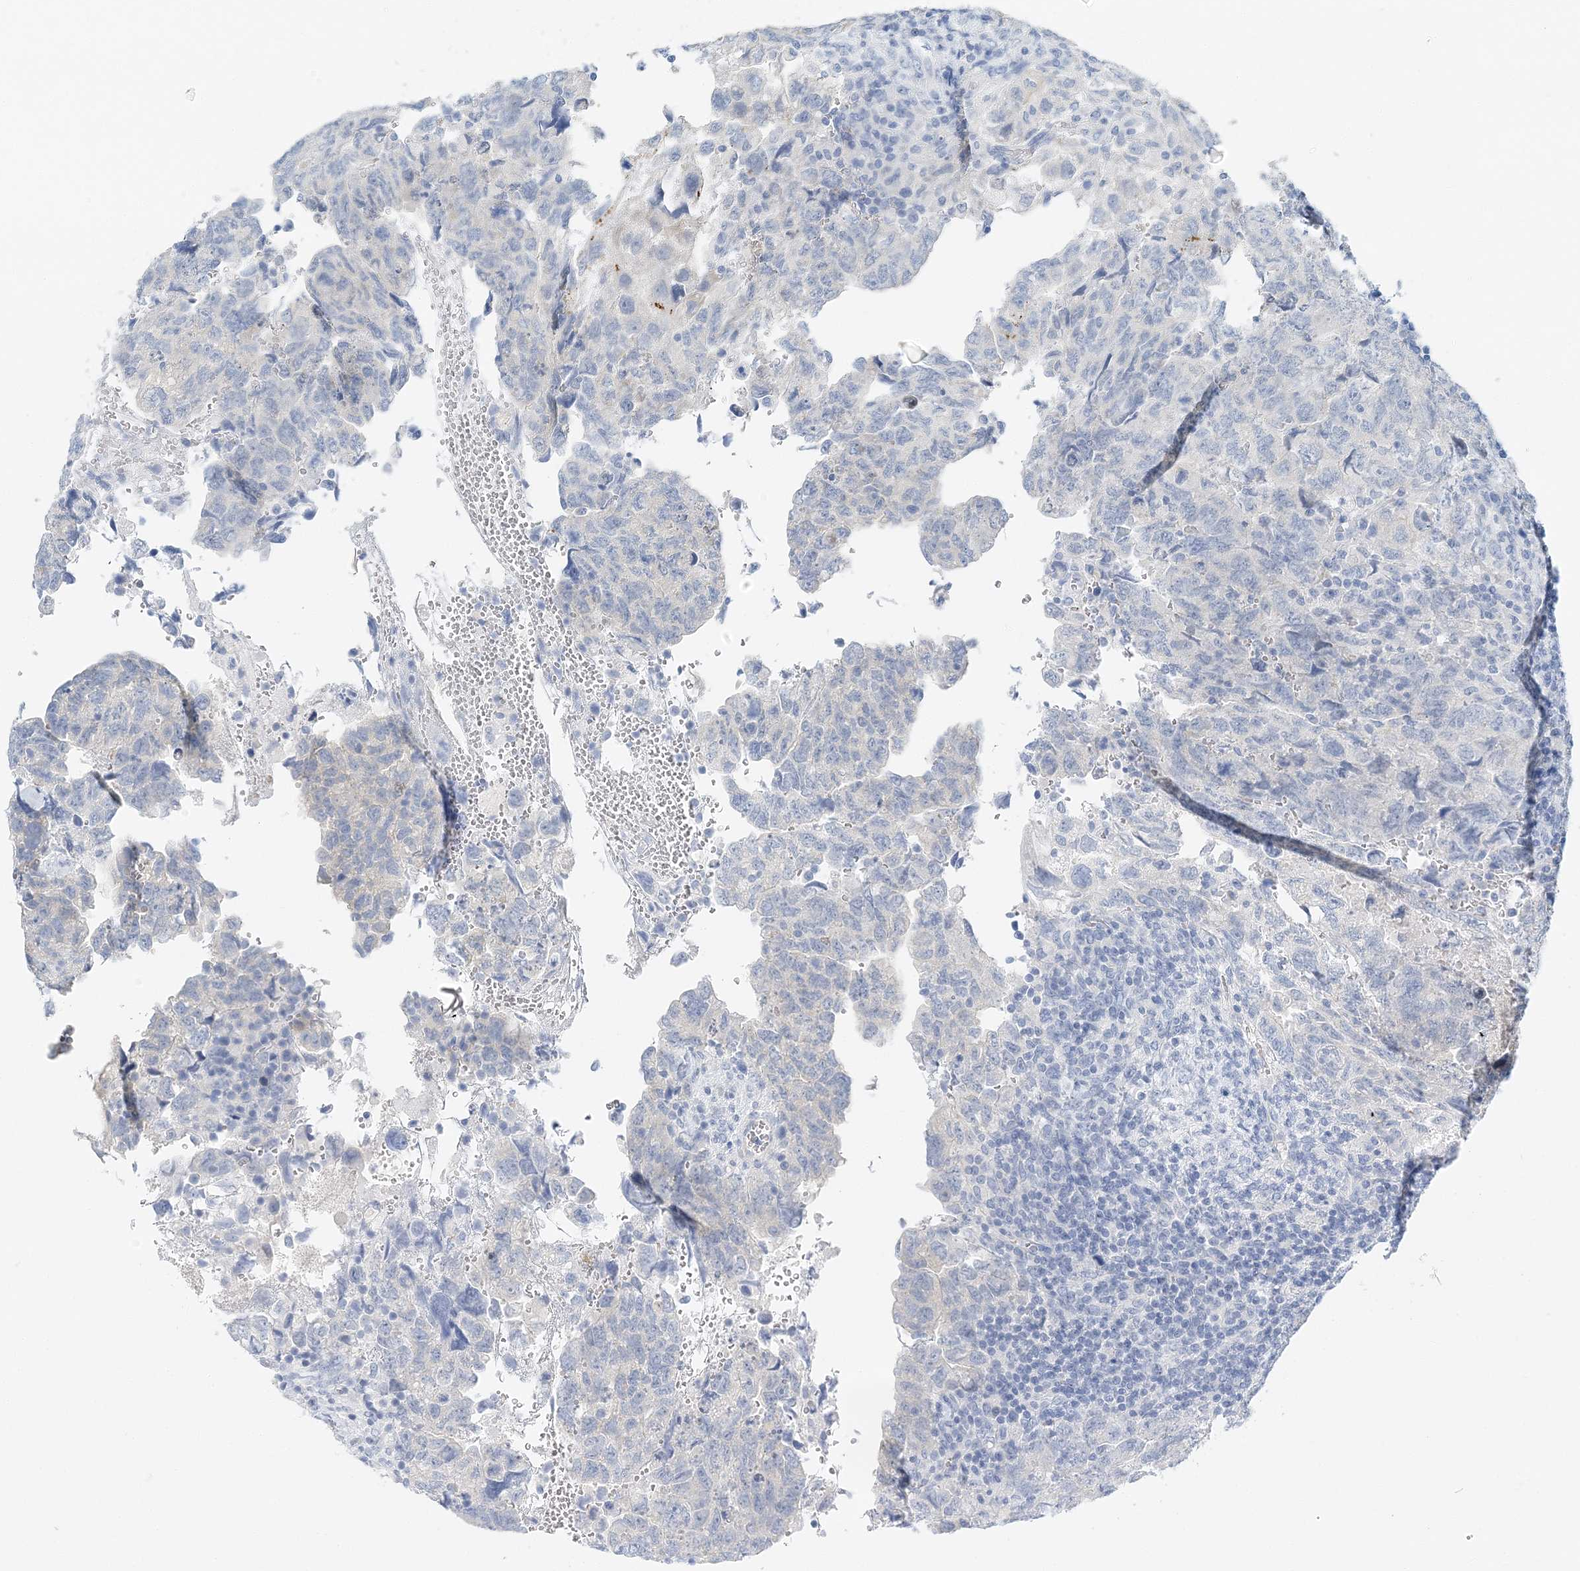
{"staining": {"intensity": "negative", "quantity": "none", "location": "none"}, "tissue": "testis cancer", "cell_type": "Tumor cells", "image_type": "cancer", "snomed": [{"axis": "morphology", "description": "Carcinoma, Embryonal, NOS"}, {"axis": "topography", "description": "Testis"}], "caption": "Image shows no protein expression in tumor cells of testis cancer (embryonal carcinoma) tissue.", "gene": "VILL", "patient": {"sex": "male", "age": 36}}